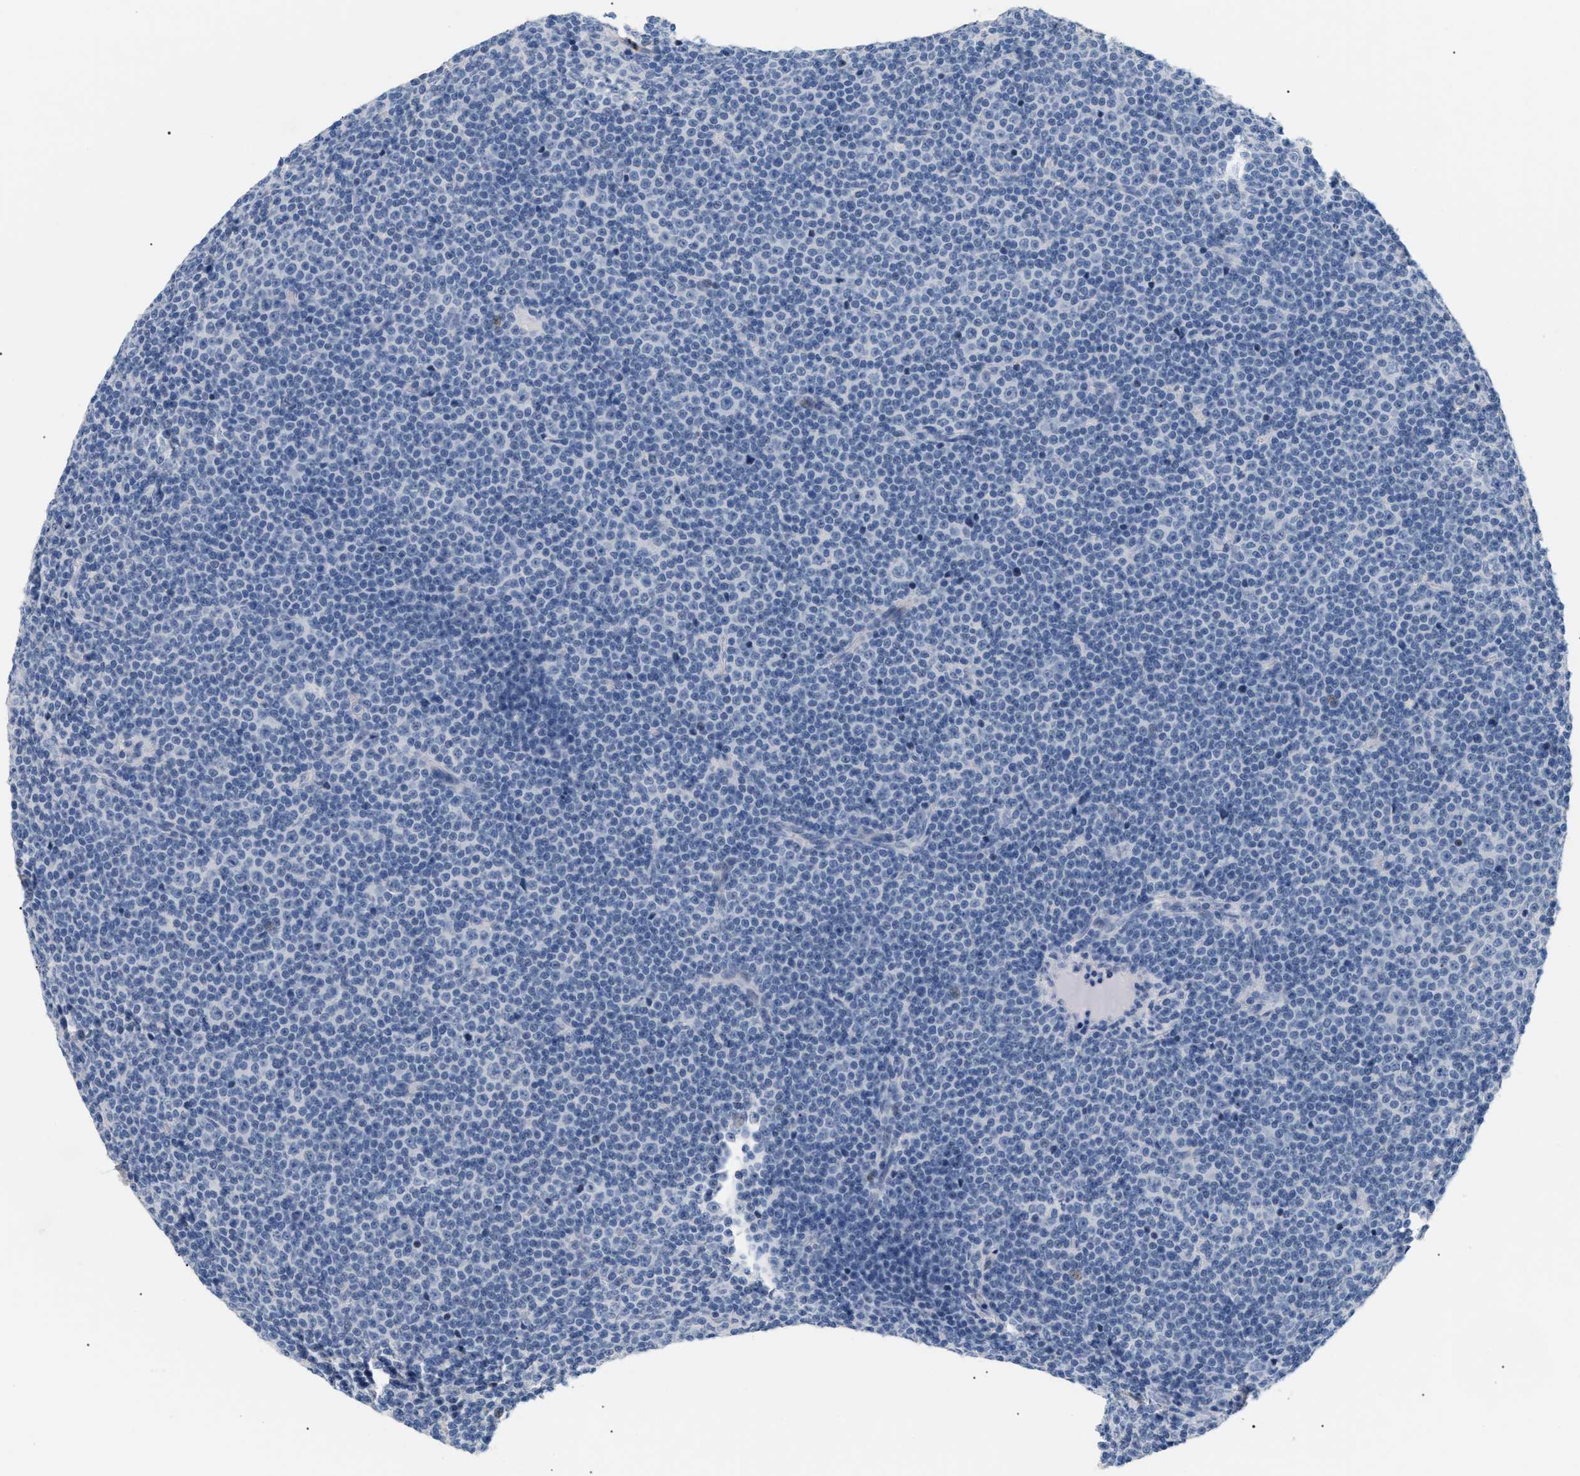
{"staining": {"intensity": "negative", "quantity": "none", "location": "none"}, "tissue": "lymphoma", "cell_type": "Tumor cells", "image_type": "cancer", "snomed": [{"axis": "morphology", "description": "Malignant lymphoma, non-Hodgkin's type, Low grade"}, {"axis": "topography", "description": "Lymph node"}], "caption": "Immunohistochemistry (IHC) of malignant lymphoma, non-Hodgkin's type (low-grade) demonstrates no staining in tumor cells.", "gene": "CFH", "patient": {"sex": "female", "age": 67}}